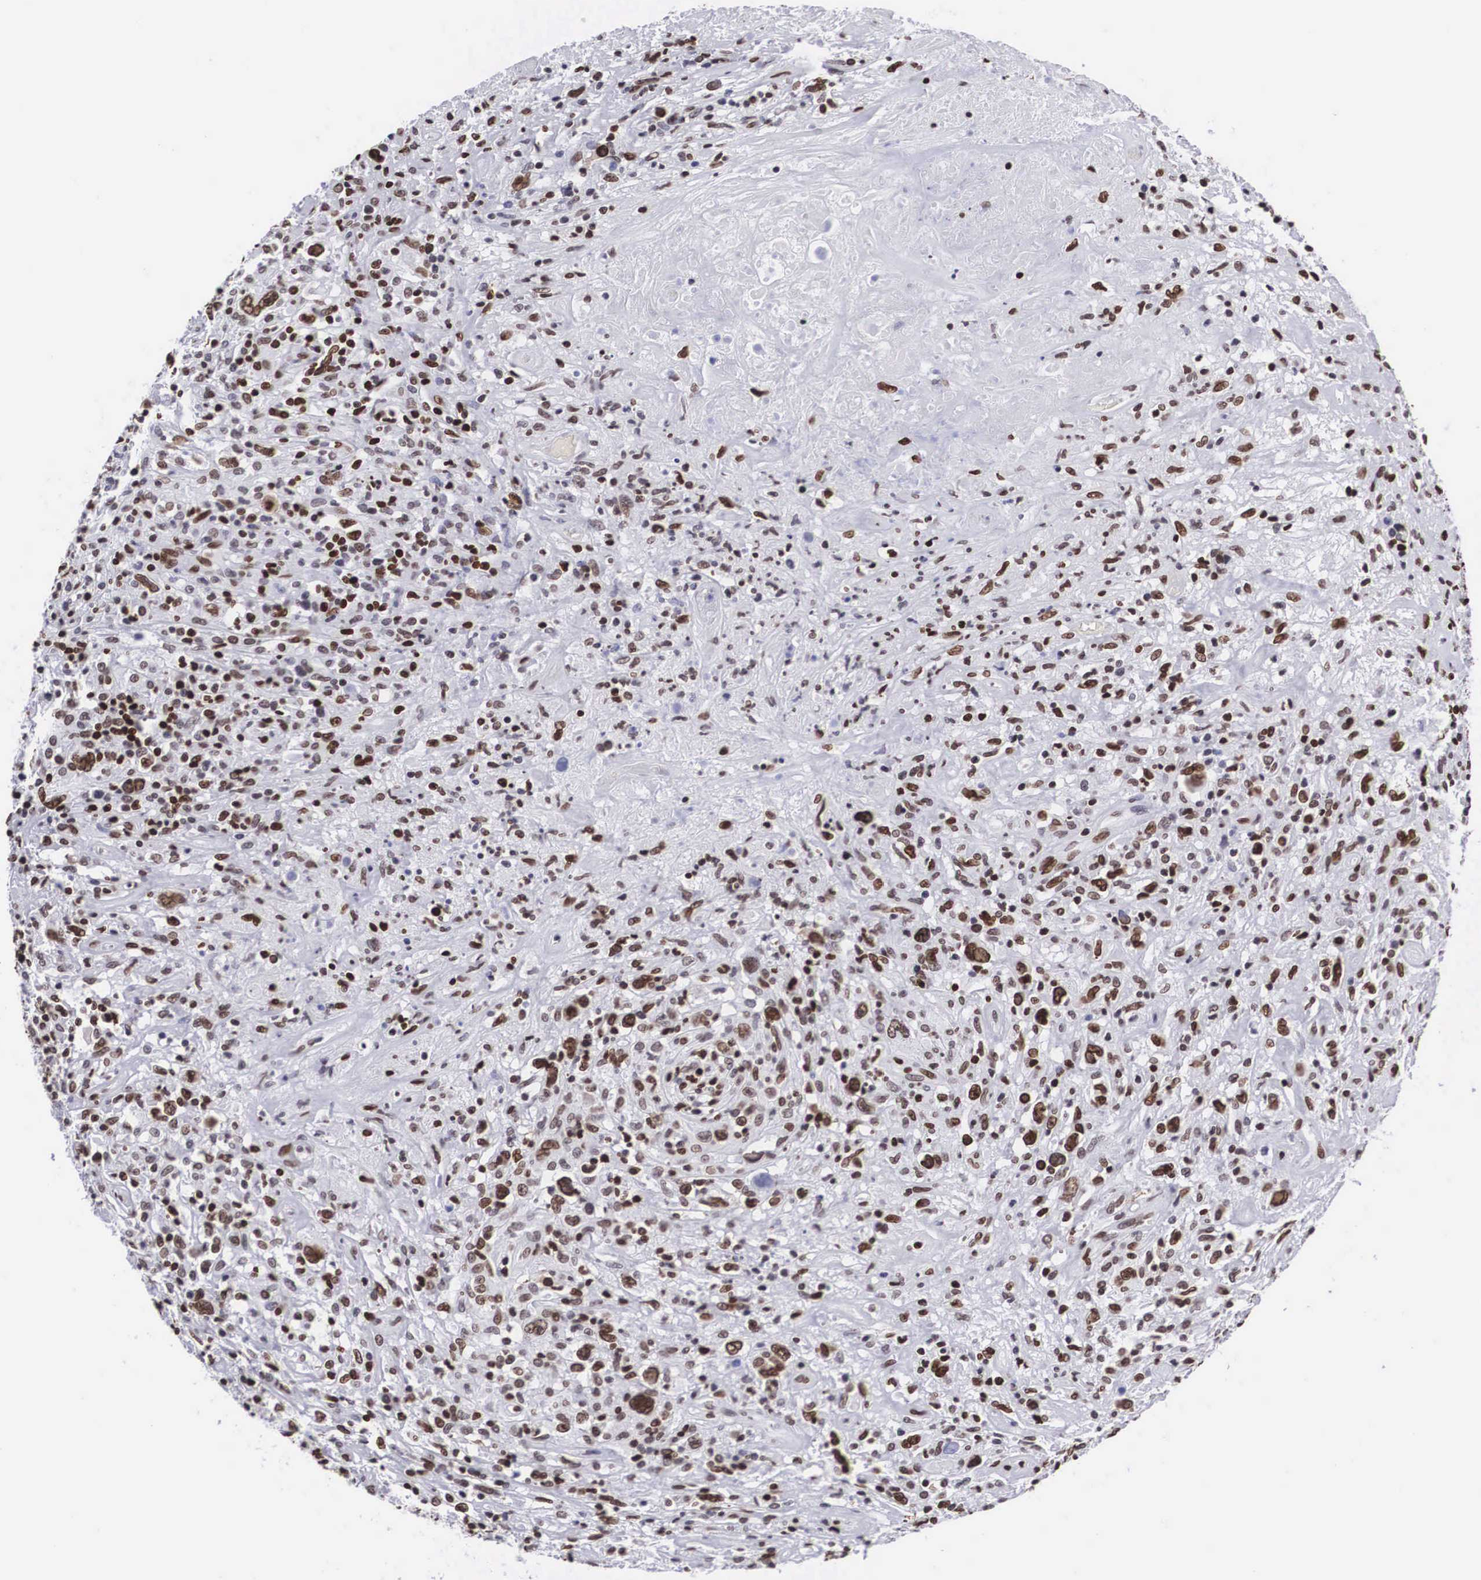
{"staining": {"intensity": "strong", "quantity": ">75%", "location": "nuclear"}, "tissue": "lymphoma", "cell_type": "Tumor cells", "image_type": "cancer", "snomed": [{"axis": "morphology", "description": "Hodgkin's disease, NOS"}, {"axis": "topography", "description": "Lymph node"}], "caption": "This photomicrograph shows immunohistochemistry (IHC) staining of human Hodgkin's disease, with high strong nuclear expression in approximately >75% of tumor cells.", "gene": "MECP2", "patient": {"sex": "male", "age": 46}}